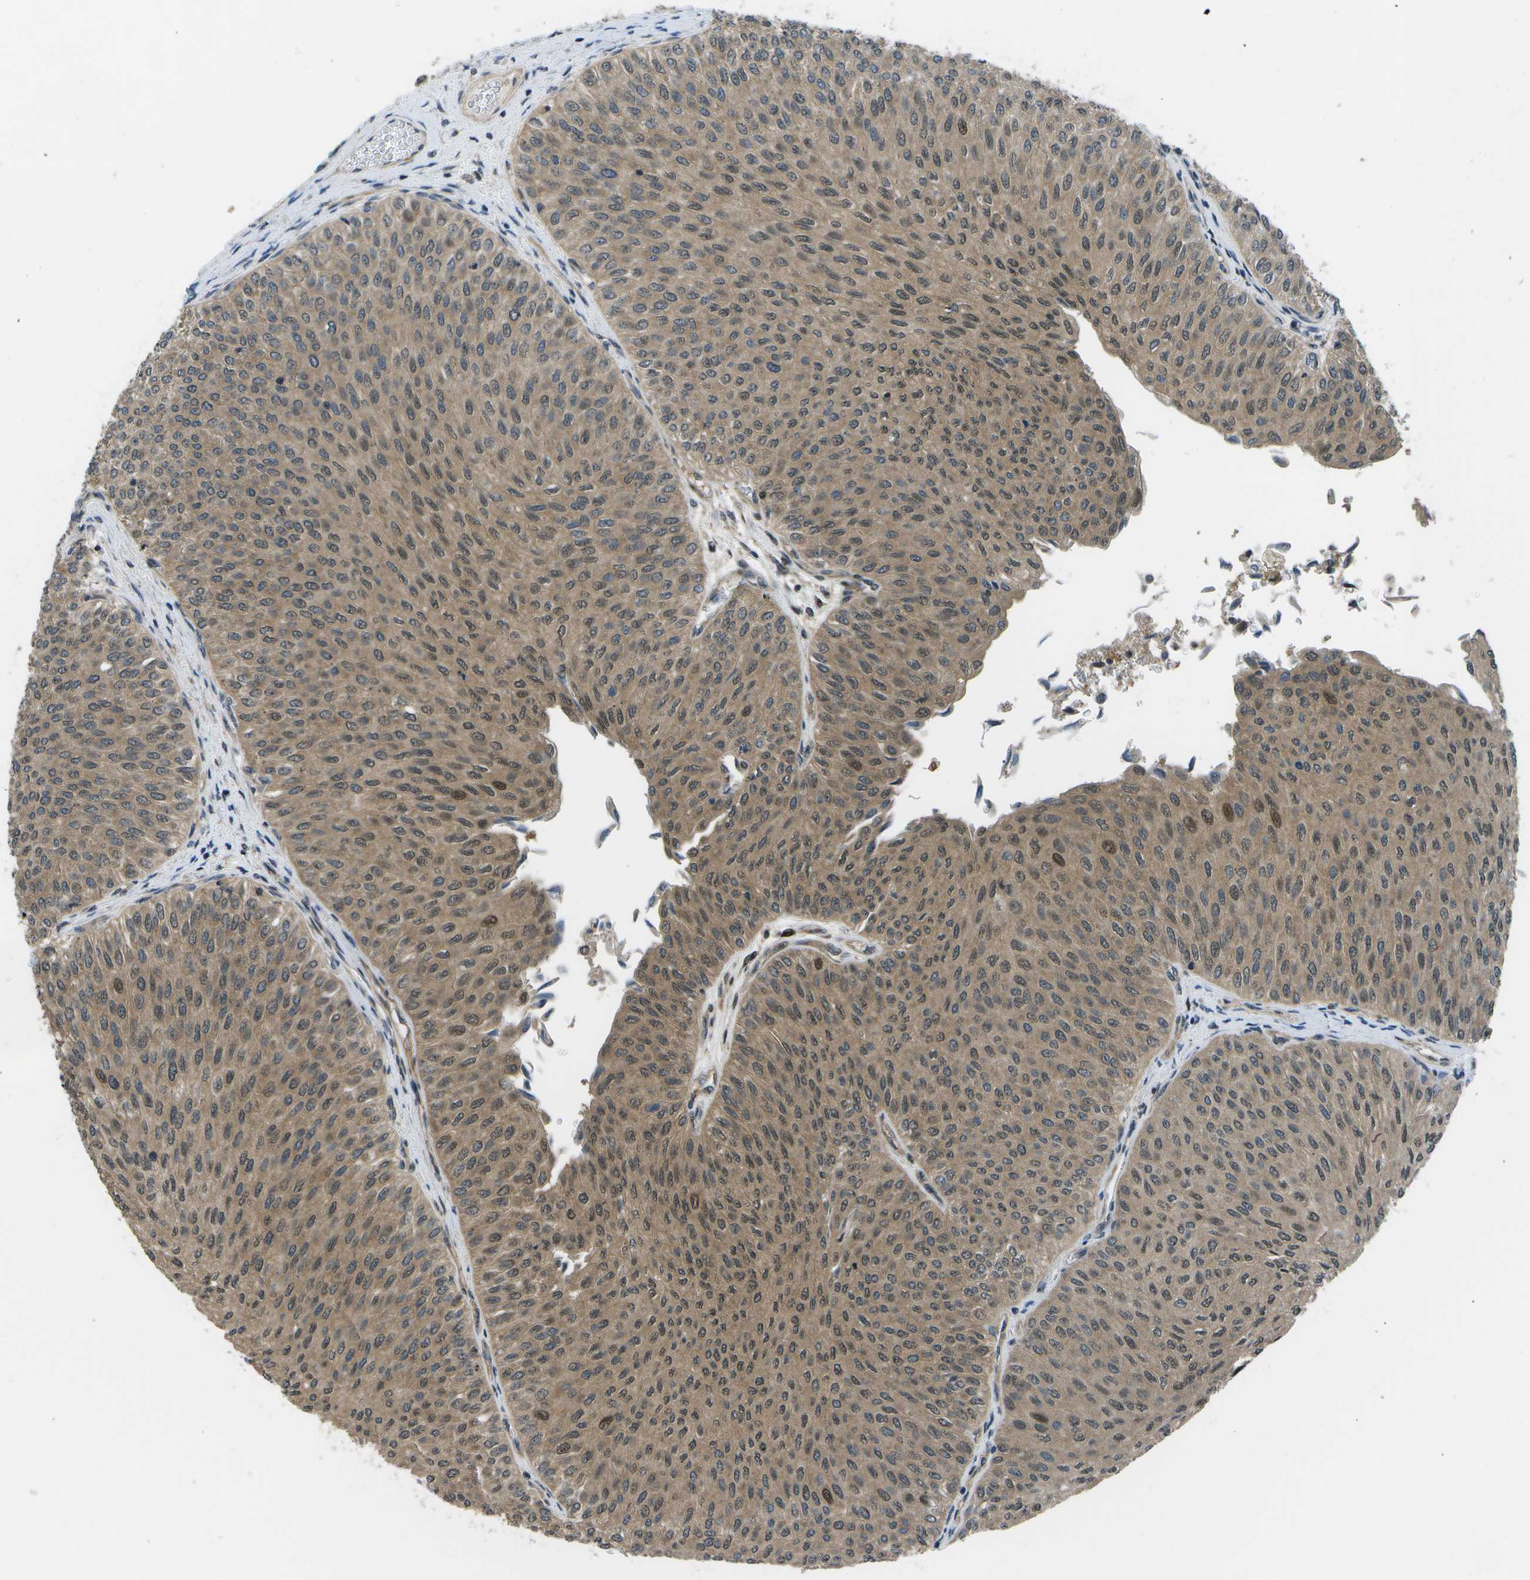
{"staining": {"intensity": "moderate", "quantity": ">75%", "location": "cytoplasmic/membranous,nuclear"}, "tissue": "urothelial cancer", "cell_type": "Tumor cells", "image_type": "cancer", "snomed": [{"axis": "morphology", "description": "Urothelial carcinoma, Low grade"}, {"axis": "topography", "description": "Urinary bladder"}], "caption": "Moderate cytoplasmic/membranous and nuclear staining for a protein is identified in about >75% of tumor cells of urothelial carcinoma (low-grade) using immunohistochemistry (IHC).", "gene": "ENPP5", "patient": {"sex": "male", "age": 78}}